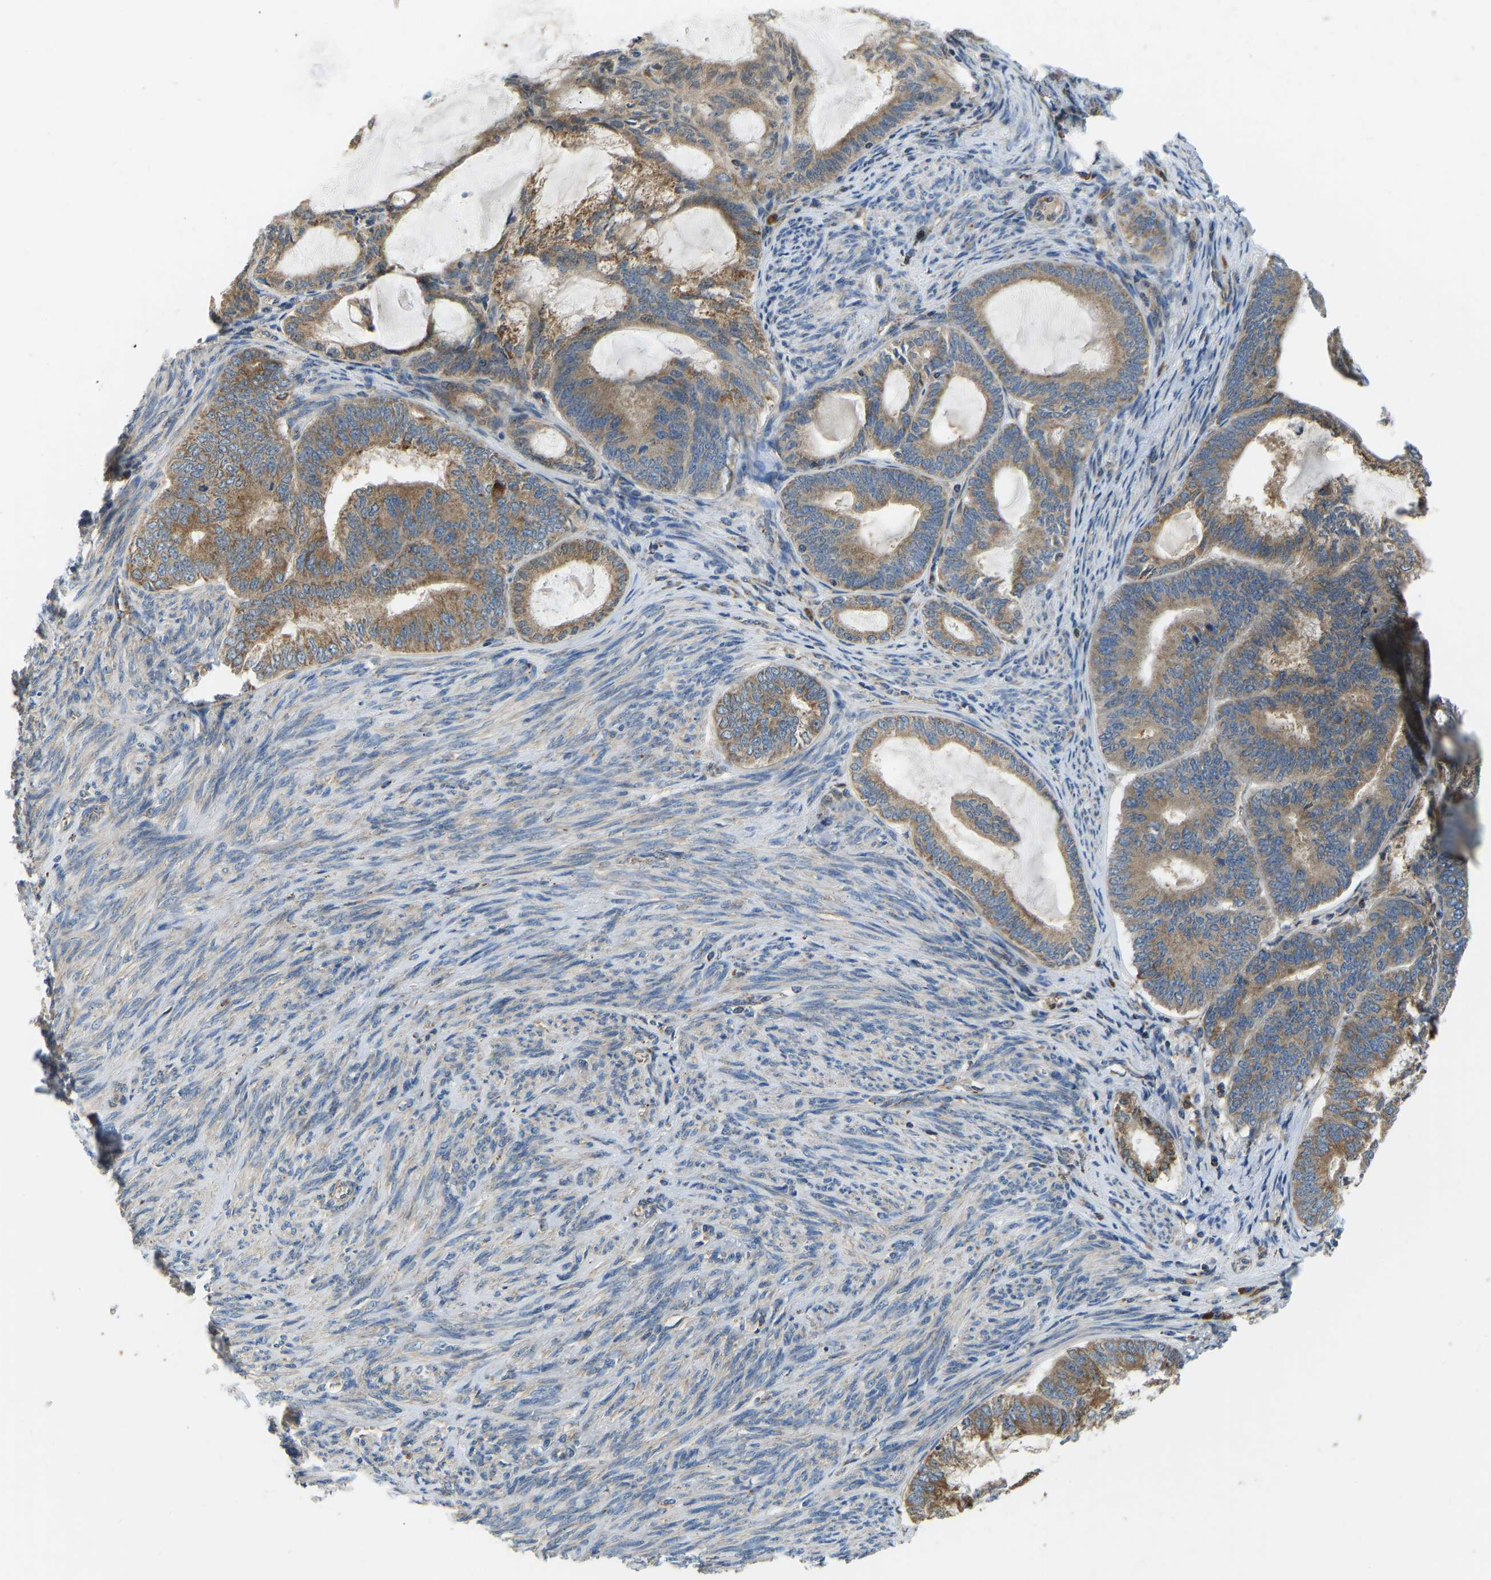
{"staining": {"intensity": "moderate", "quantity": ">75%", "location": "cytoplasmic/membranous"}, "tissue": "endometrial cancer", "cell_type": "Tumor cells", "image_type": "cancer", "snomed": [{"axis": "morphology", "description": "Adenocarcinoma, NOS"}, {"axis": "topography", "description": "Endometrium"}], "caption": "Protein expression analysis of human endometrial cancer reveals moderate cytoplasmic/membranous staining in about >75% of tumor cells. The staining was performed using DAB, with brown indicating positive protein expression. Nuclei are stained blue with hematoxylin.", "gene": "RBP1", "patient": {"sex": "female", "age": 86}}